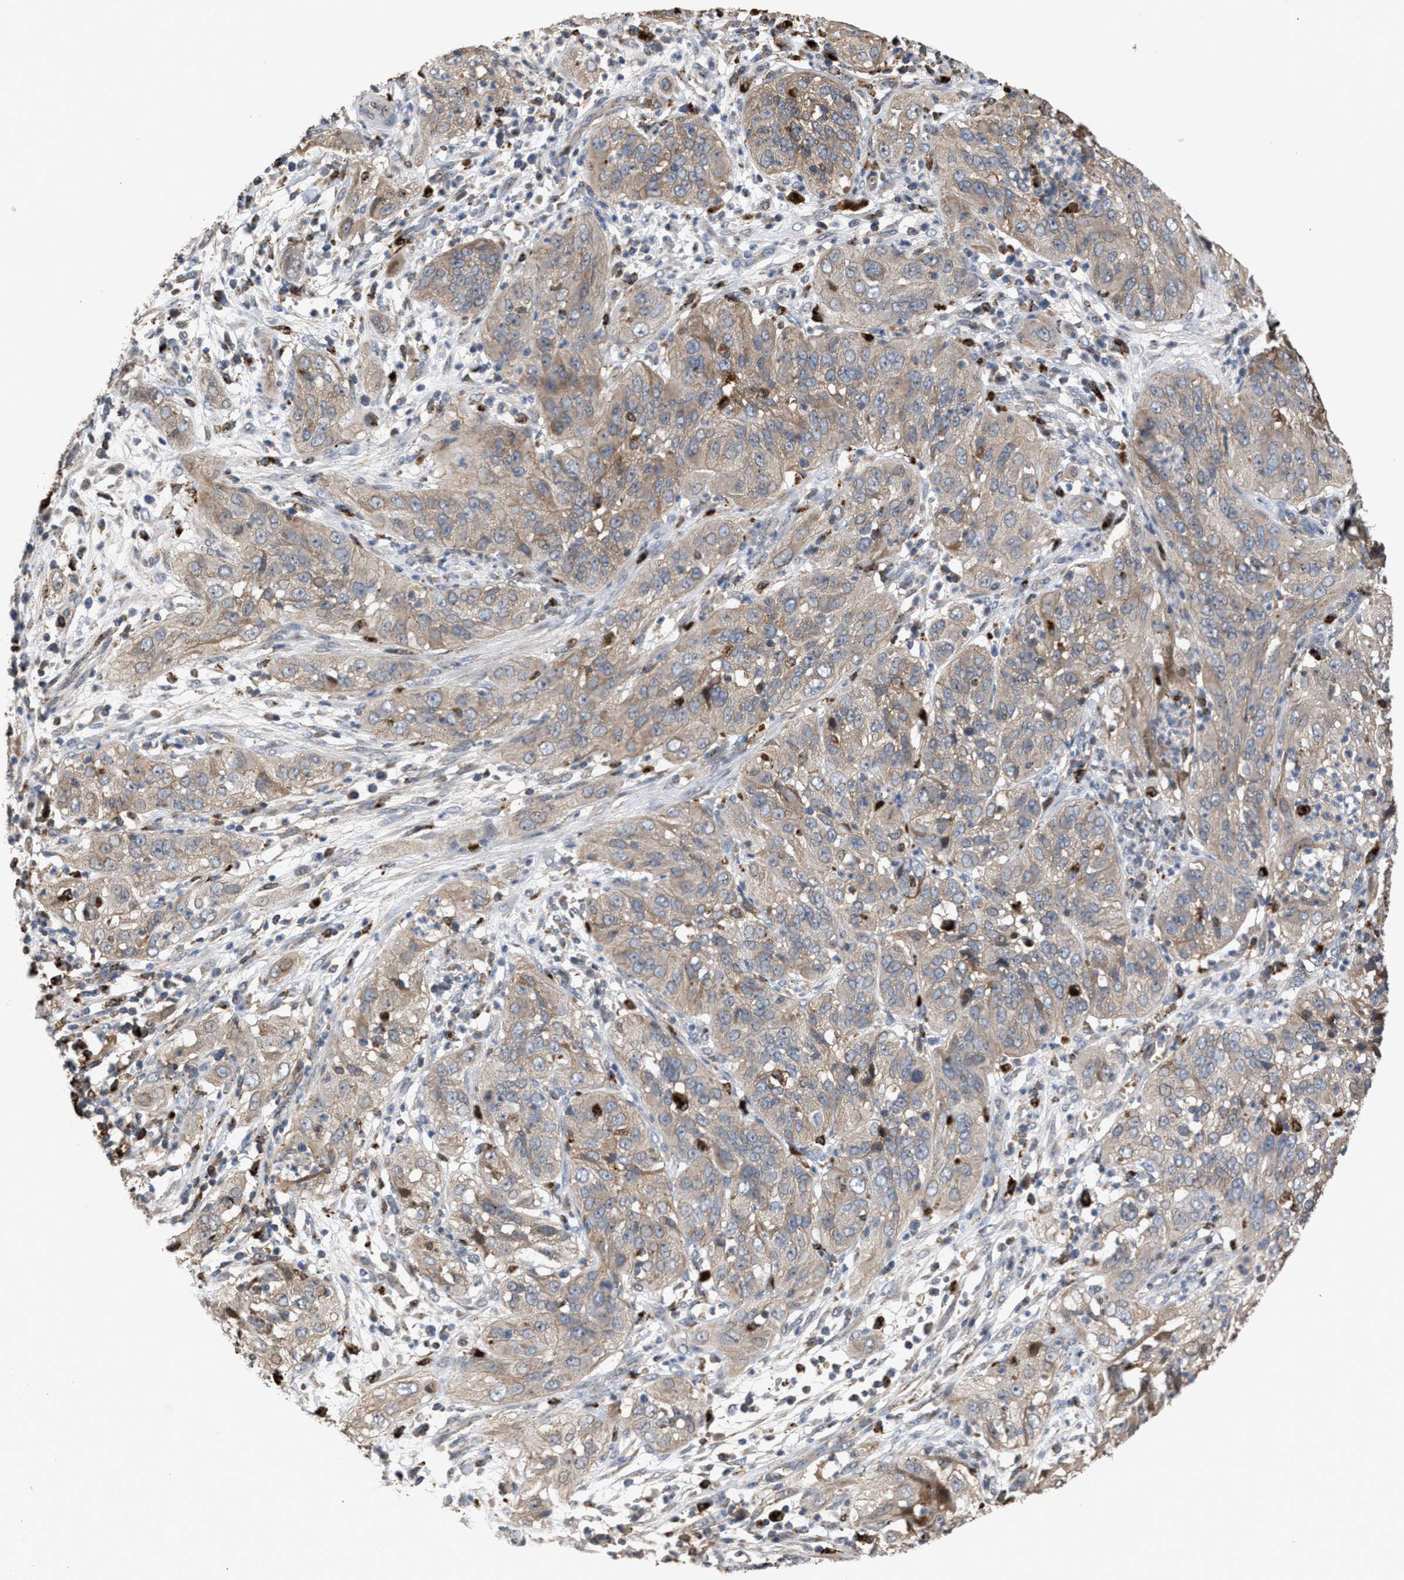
{"staining": {"intensity": "weak", "quantity": "25%-75%", "location": "cytoplasmic/membranous"}, "tissue": "cervical cancer", "cell_type": "Tumor cells", "image_type": "cancer", "snomed": [{"axis": "morphology", "description": "Squamous cell carcinoma, NOS"}, {"axis": "topography", "description": "Cervix"}], "caption": "This is a photomicrograph of IHC staining of cervical cancer (squamous cell carcinoma), which shows weak expression in the cytoplasmic/membranous of tumor cells.", "gene": "ELMO3", "patient": {"sex": "female", "age": 32}}